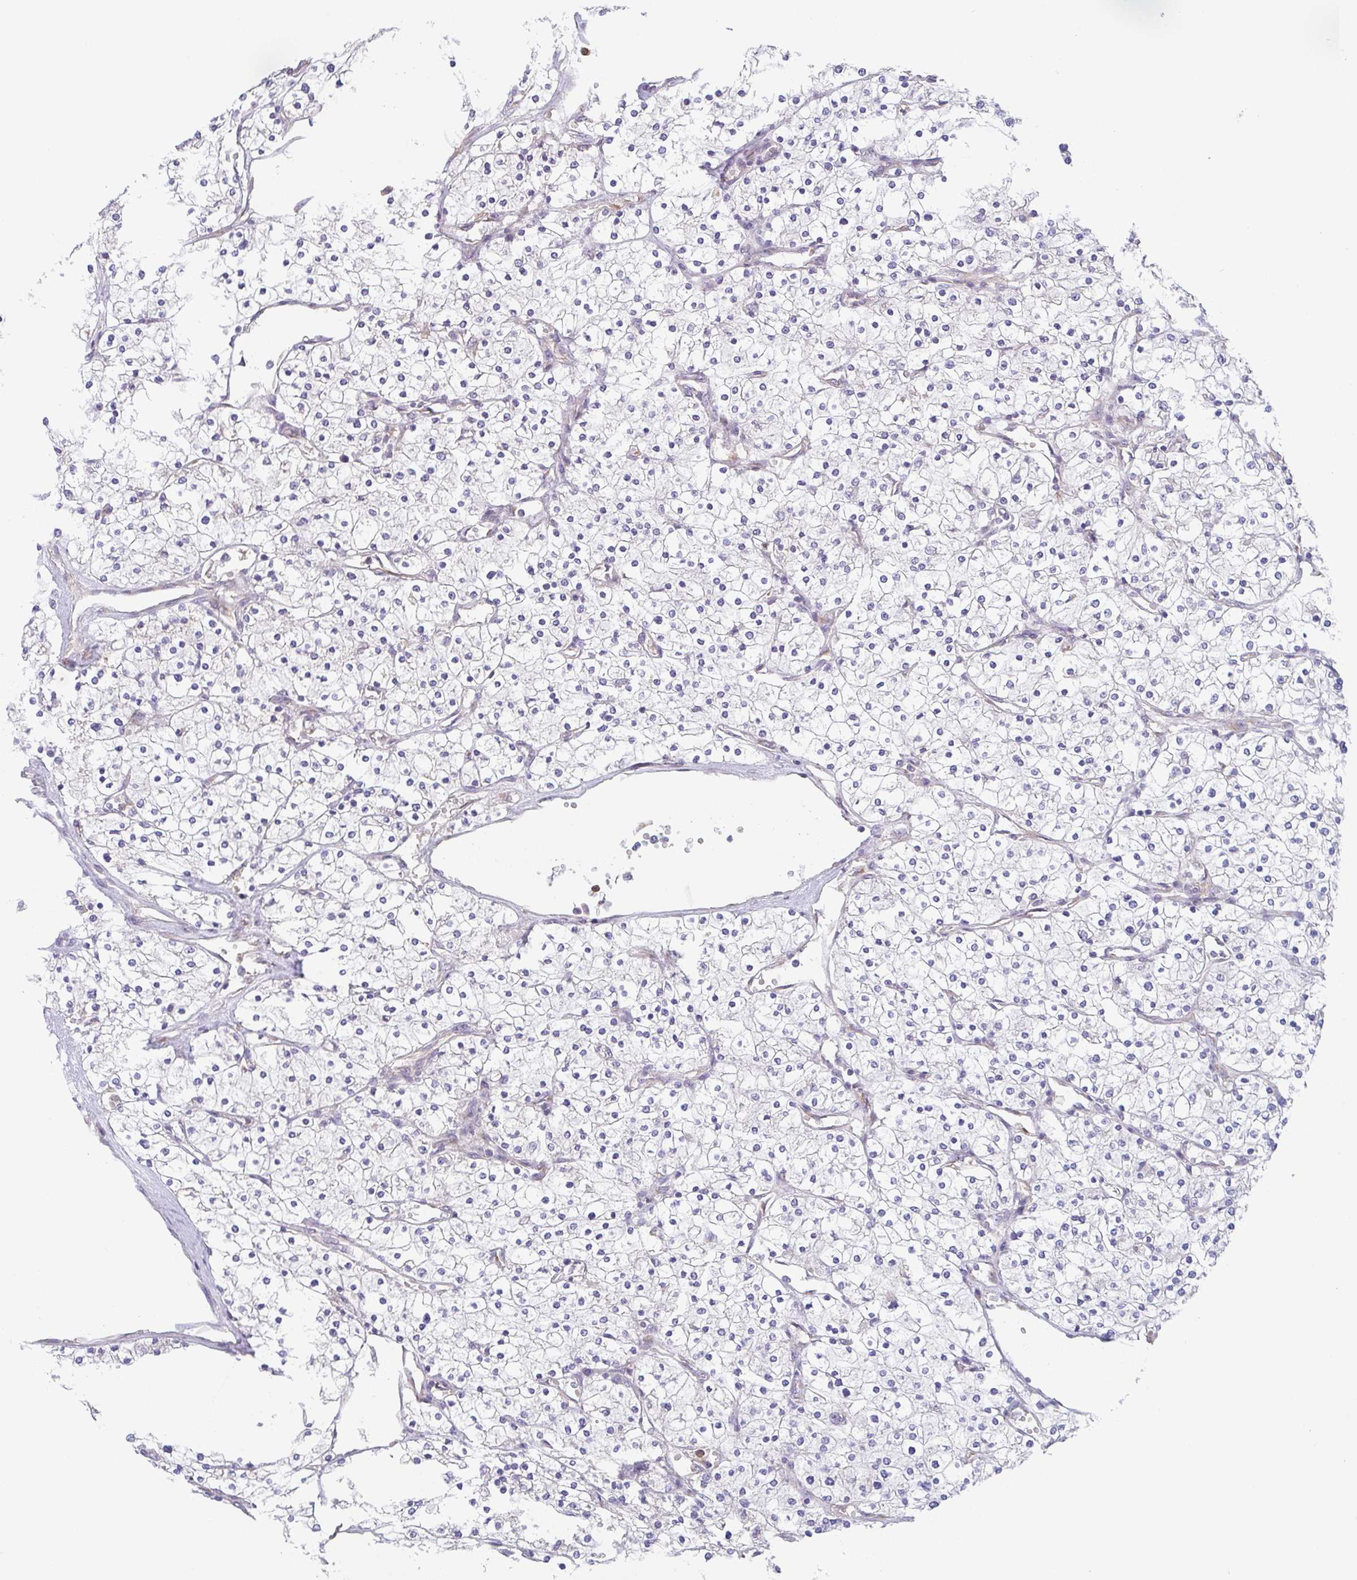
{"staining": {"intensity": "negative", "quantity": "none", "location": "none"}, "tissue": "renal cancer", "cell_type": "Tumor cells", "image_type": "cancer", "snomed": [{"axis": "morphology", "description": "Adenocarcinoma, NOS"}, {"axis": "topography", "description": "Kidney"}], "caption": "Renal cancer was stained to show a protein in brown. There is no significant positivity in tumor cells. (IHC, brightfield microscopy, high magnification).", "gene": "TSPAN31", "patient": {"sex": "male", "age": 80}}